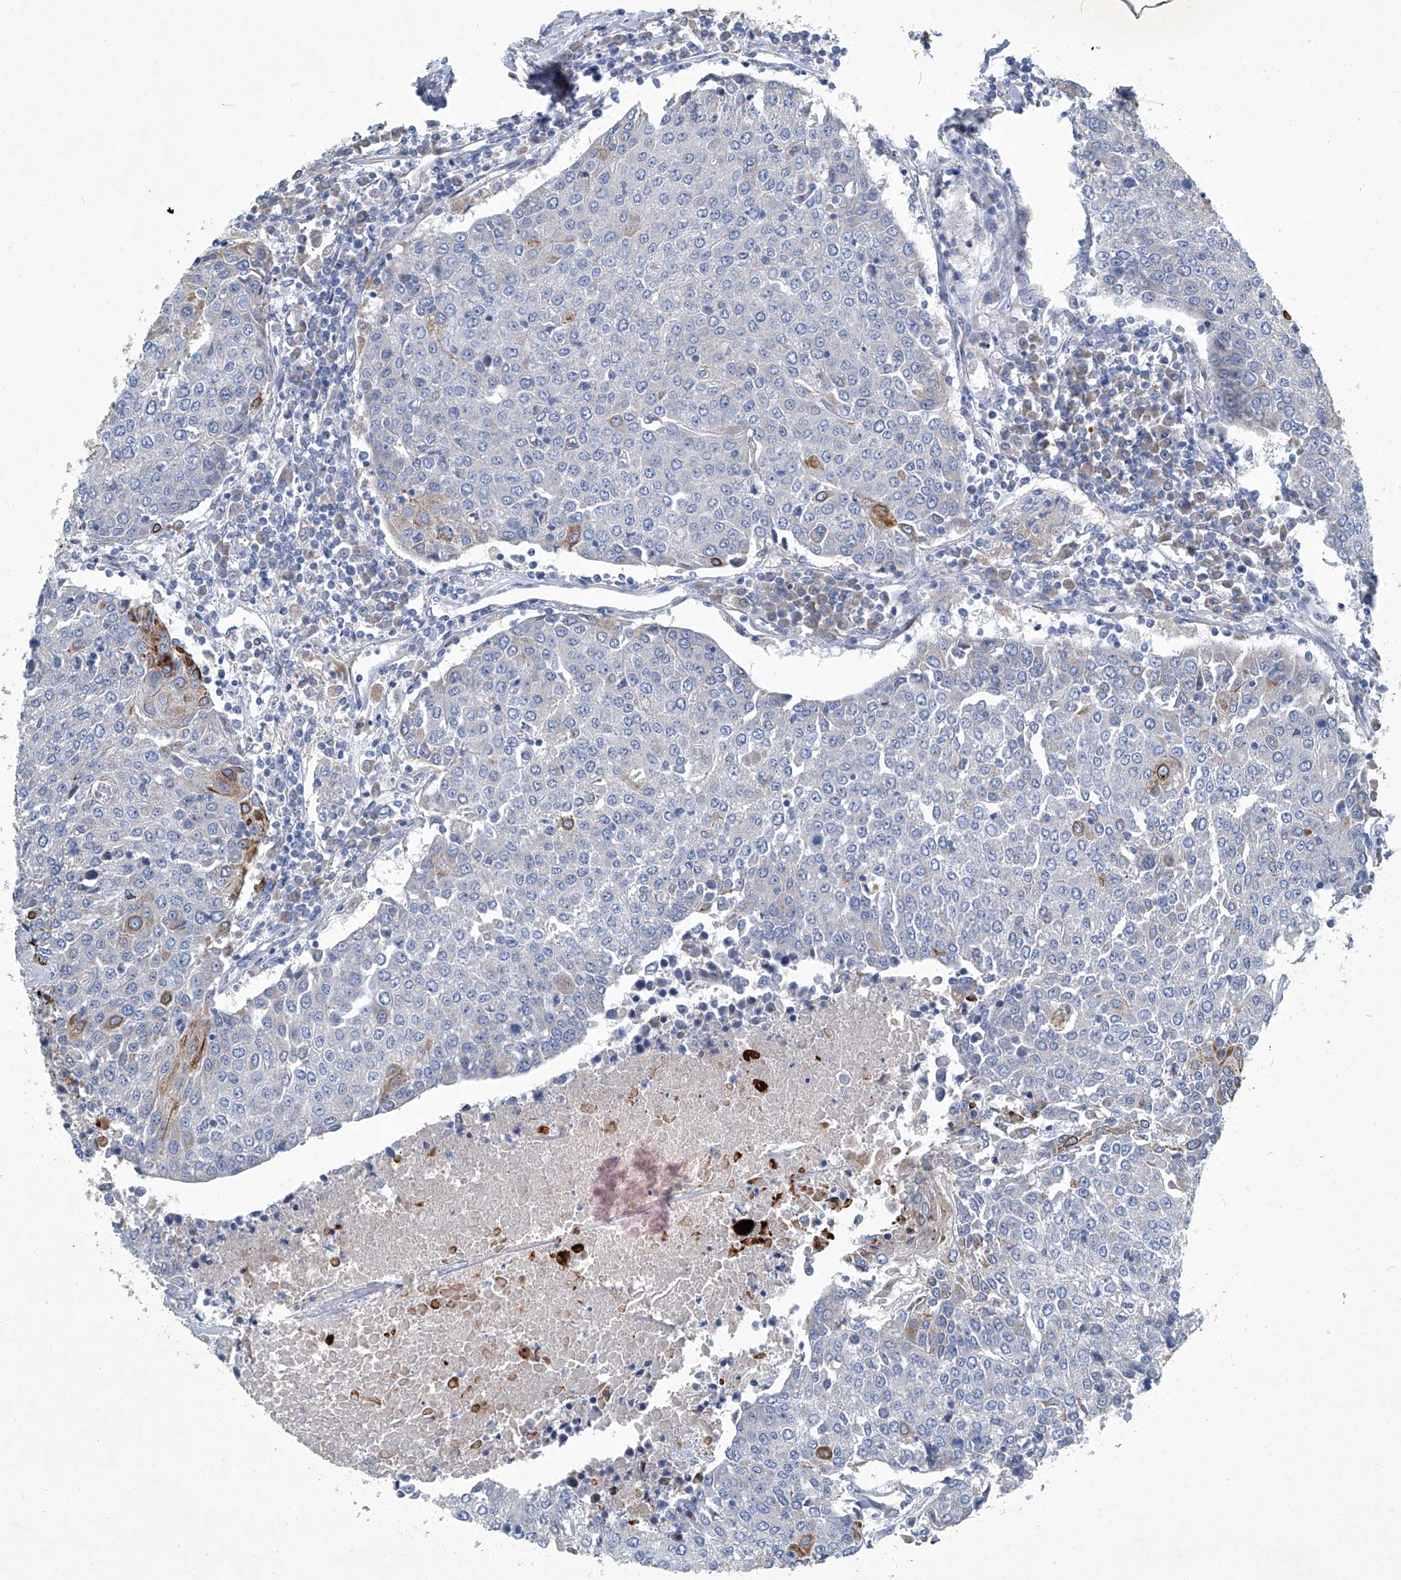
{"staining": {"intensity": "moderate", "quantity": "<25%", "location": "cytoplasmic/membranous"}, "tissue": "urothelial cancer", "cell_type": "Tumor cells", "image_type": "cancer", "snomed": [{"axis": "morphology", "description": "Urothelial carcinoma, High grade"}, {"axis": "topography", "description": "Urinary bladder"}], "caption": "High-grade urothelial carcinoma stained with immunohistochemistry shows moderate cytoplasmic/membranous positivity in about <25% of tumor cells.", "gene": "SLC26A11", "patient": {"sex": "female", "age": 85}}